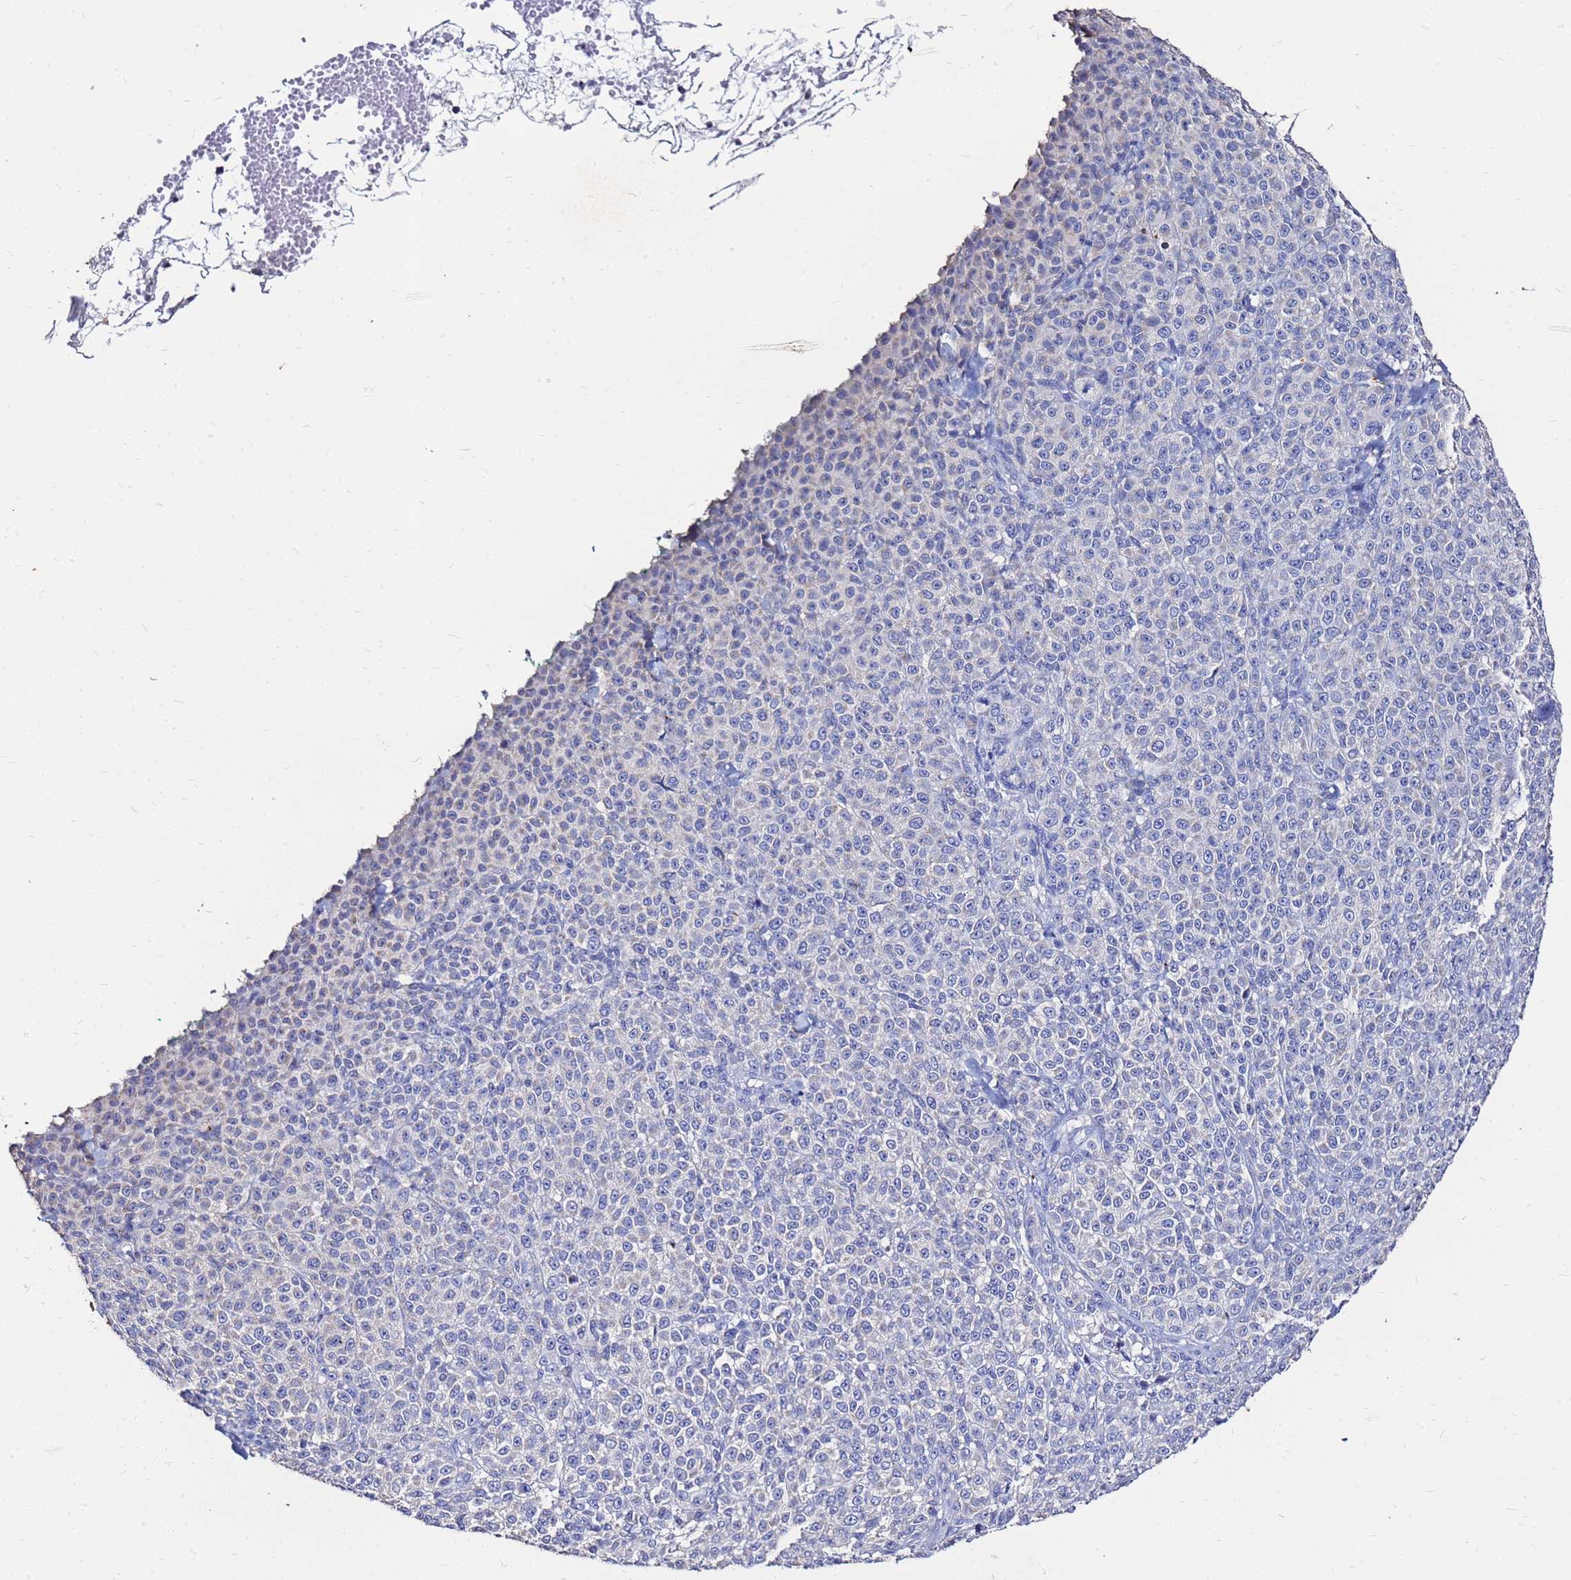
{"staining": {"intensity": "negative", "quantity": "none", "location": "none"}, "tissue": "melanoma", "cell_type": "Tumor cells", "image_type": "cancer", "snomed": [{"axis": "morphology", "description": "Normal tissue, NOS"}, {"axis": "morphology", "description": "Malignant melanoma, NOS"}, {"axis": "topography", "description": "Skin"}], "caption": "DAB (3,3'-diaminobenzidine) immunohistochemical staining of human malignant melanoma displays no significant positivity in tumor cells.", "gene": "FAM183A", "patient": {"sex": "female", "age": 34}}